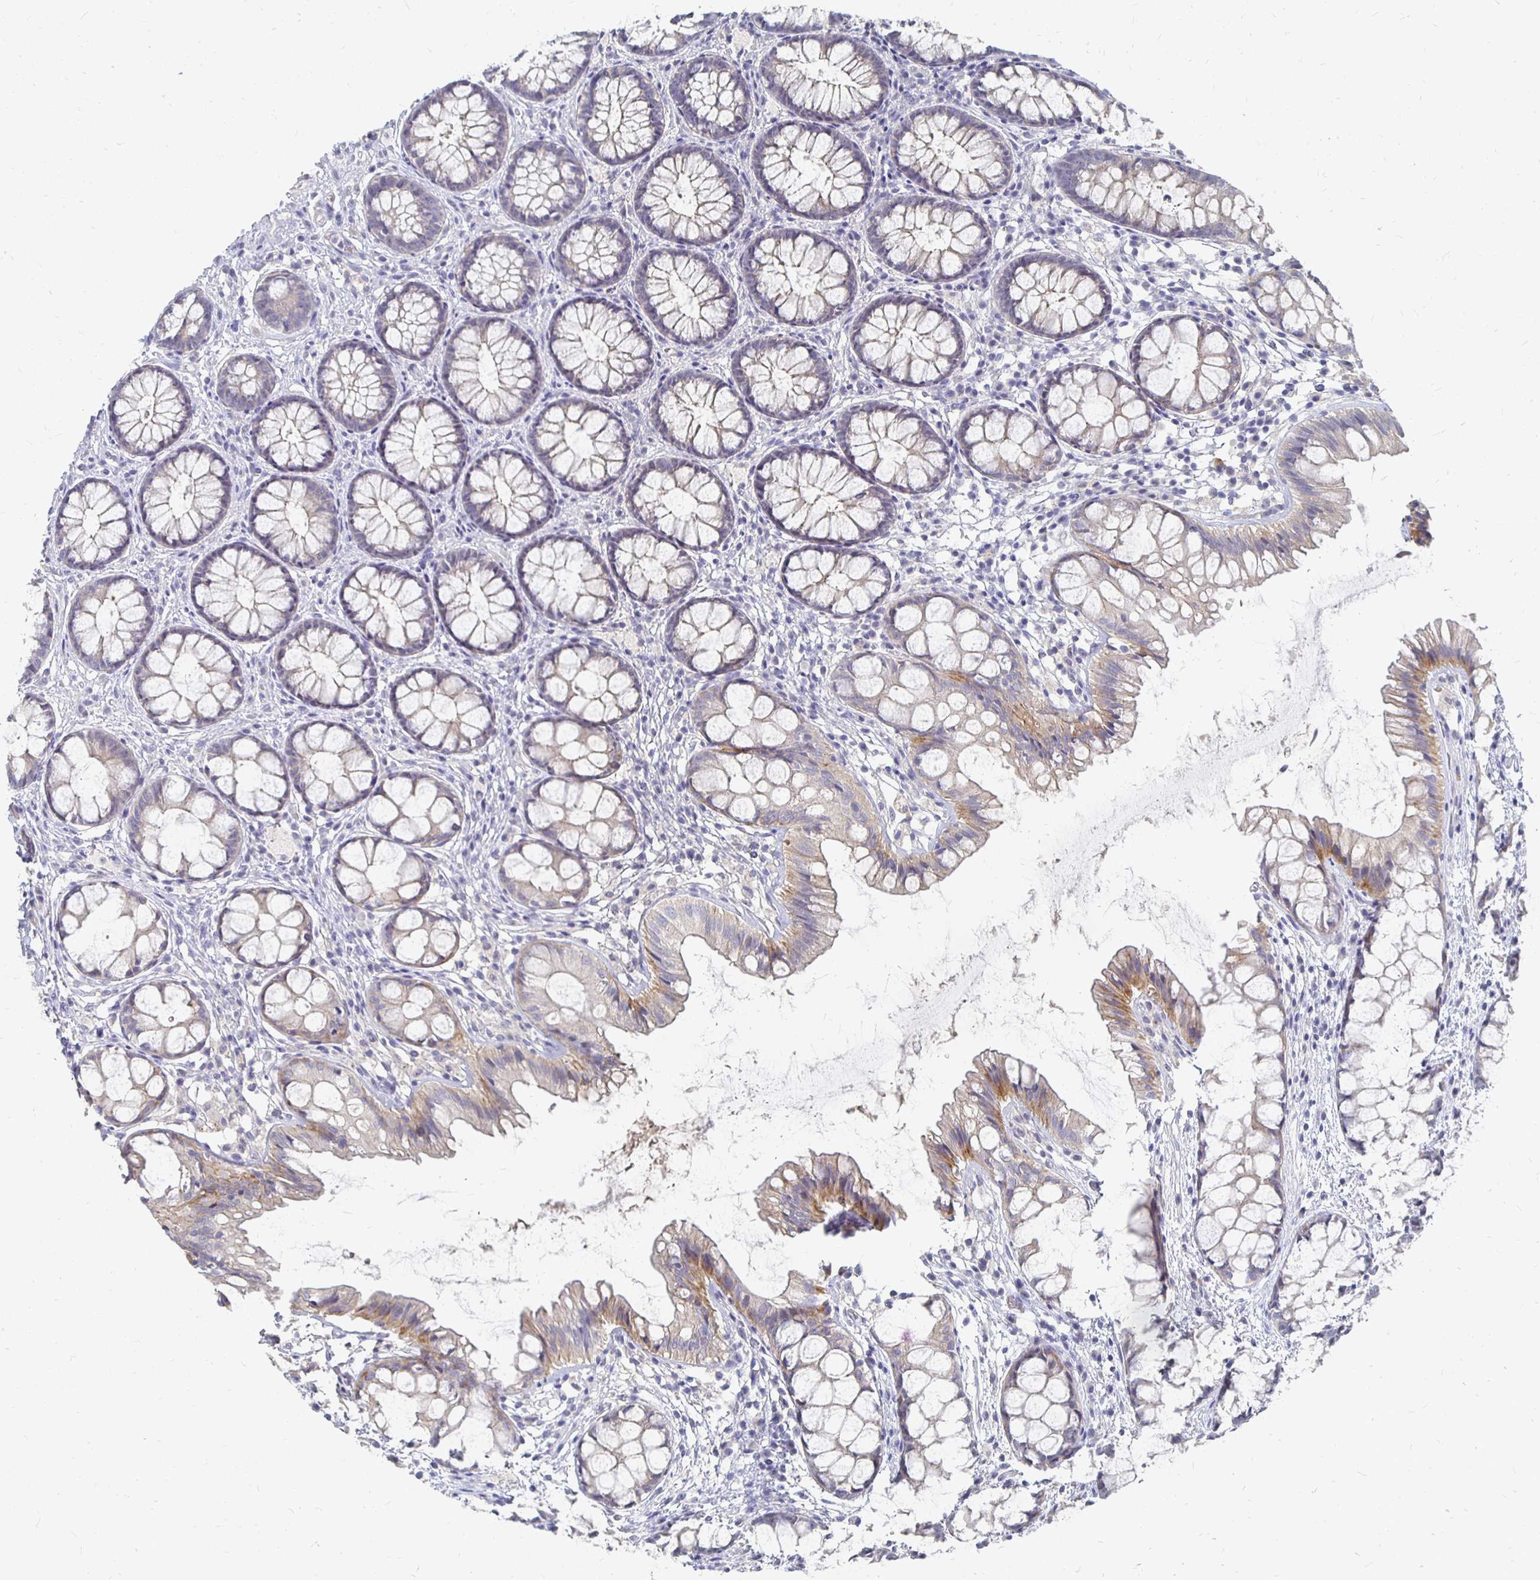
{"staining": {"intensity": "moderate", "quantity": "<25%", "location": "cytoplasmic/membranous"}, "tissue": "rectum", "cell_type": "Glandular cells", "image_type": "normal", "snomed": [{"axis": "morphology", "description": "Normal tissue, NOS"}, {"axis": "topography", "description": "Rectum"}], "caption": "High-magnification brightfield microscopy of benign rectum stained with DAB (3,3'-diaminobenzidine) (brown) and counterstained with hematoxylin (blue). glandular cells exhibit moderate cytoplasmic/membranous positivity is identified in approximately<25% of cells.", "gene": "FKRP", "patient": {"sex": "female", "age": 62}}